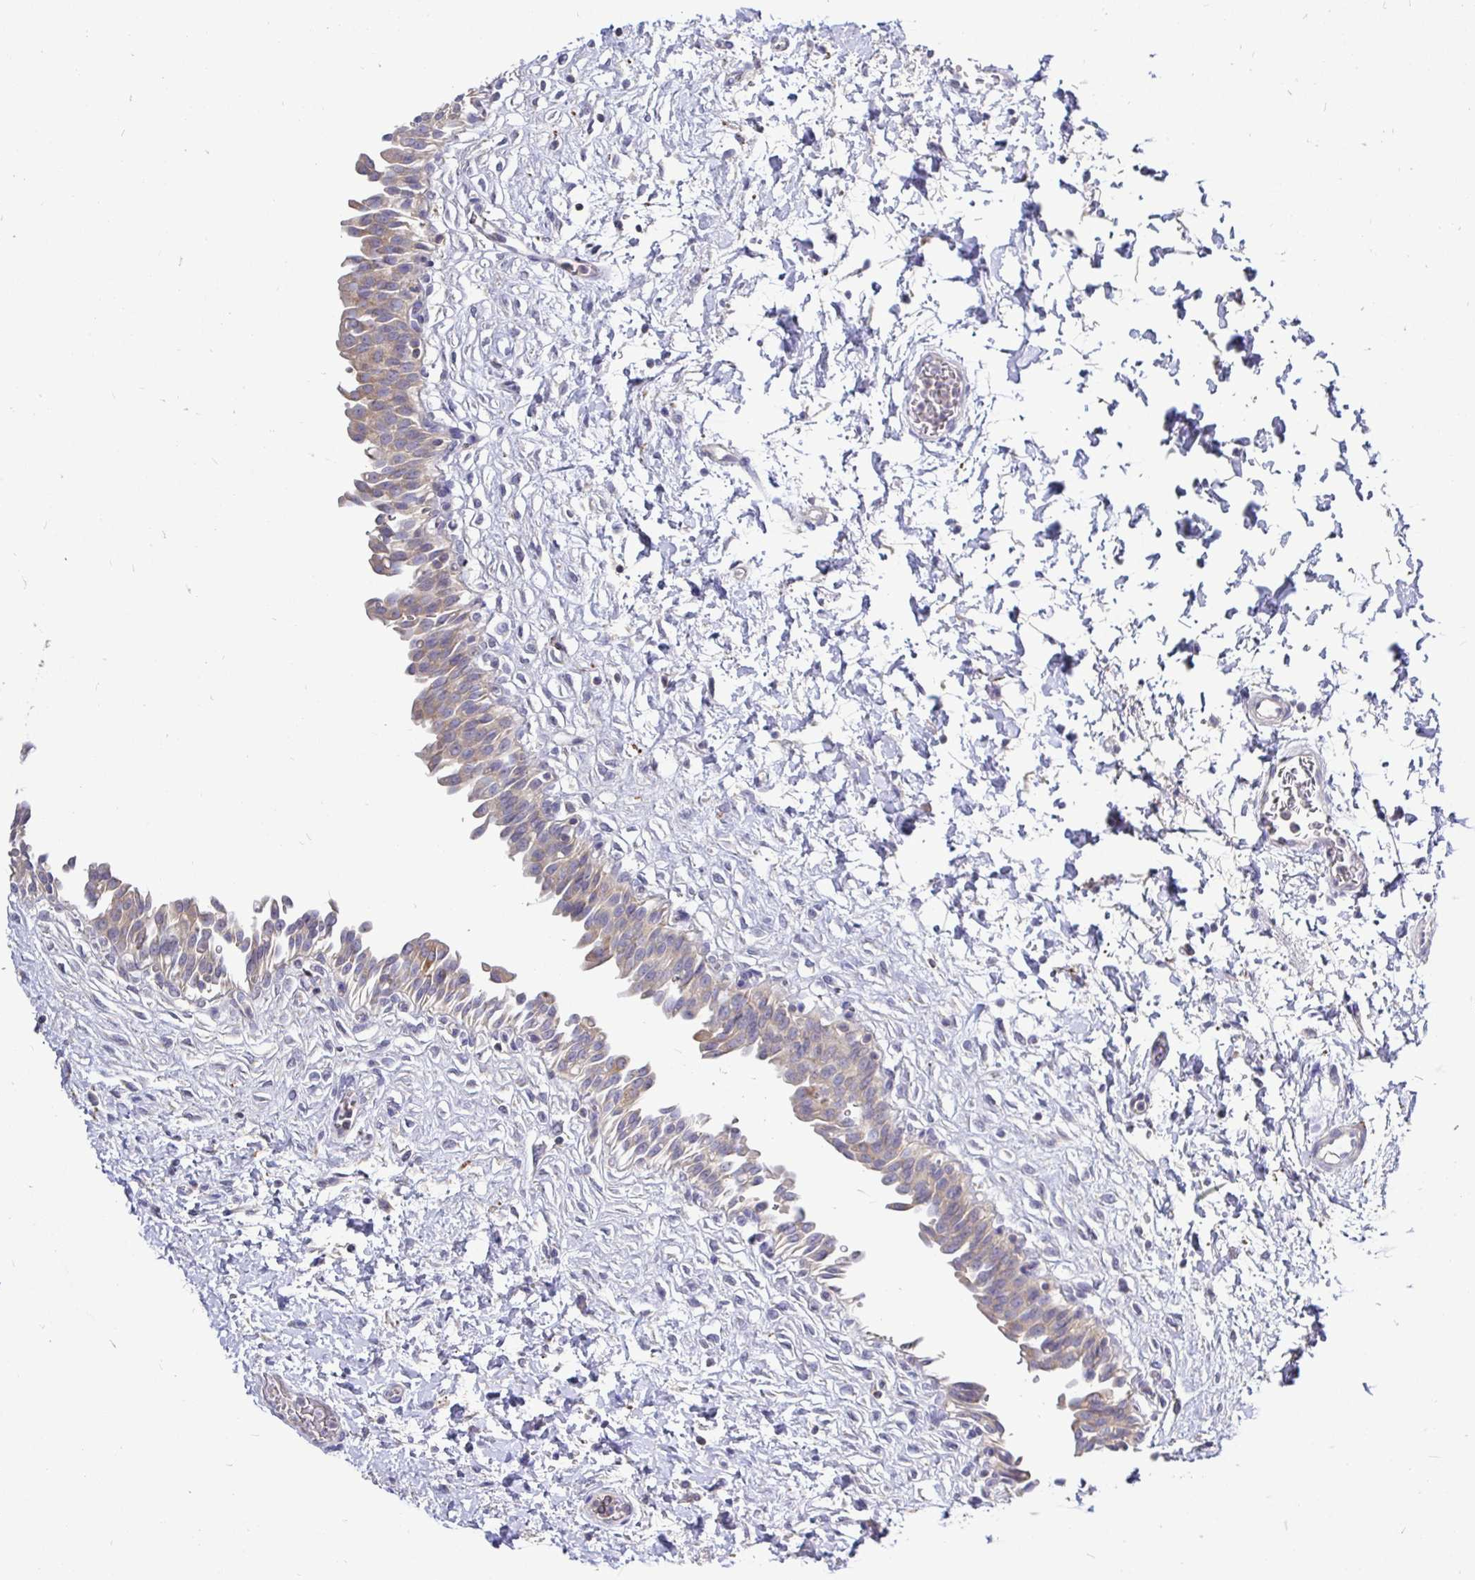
{"staining": {"intensity": "weak", "quantity": "<25%", "location": "cytoplasmic/membranous"}, "tissue": "urinary bladder", "cell_type": "Urothelial cells", "image_type": "normal", "snomed": [{"axis": "morphology", "description": "Normal tissue, NOS"}, {"axis": "topography", "description": "Urinary bladder"}], "caption": "The image reveals no staining of urothelial cells in benign urinary bladder.", "gene": "KIF21A", "patient": {"sex": "male", "age": 37}}